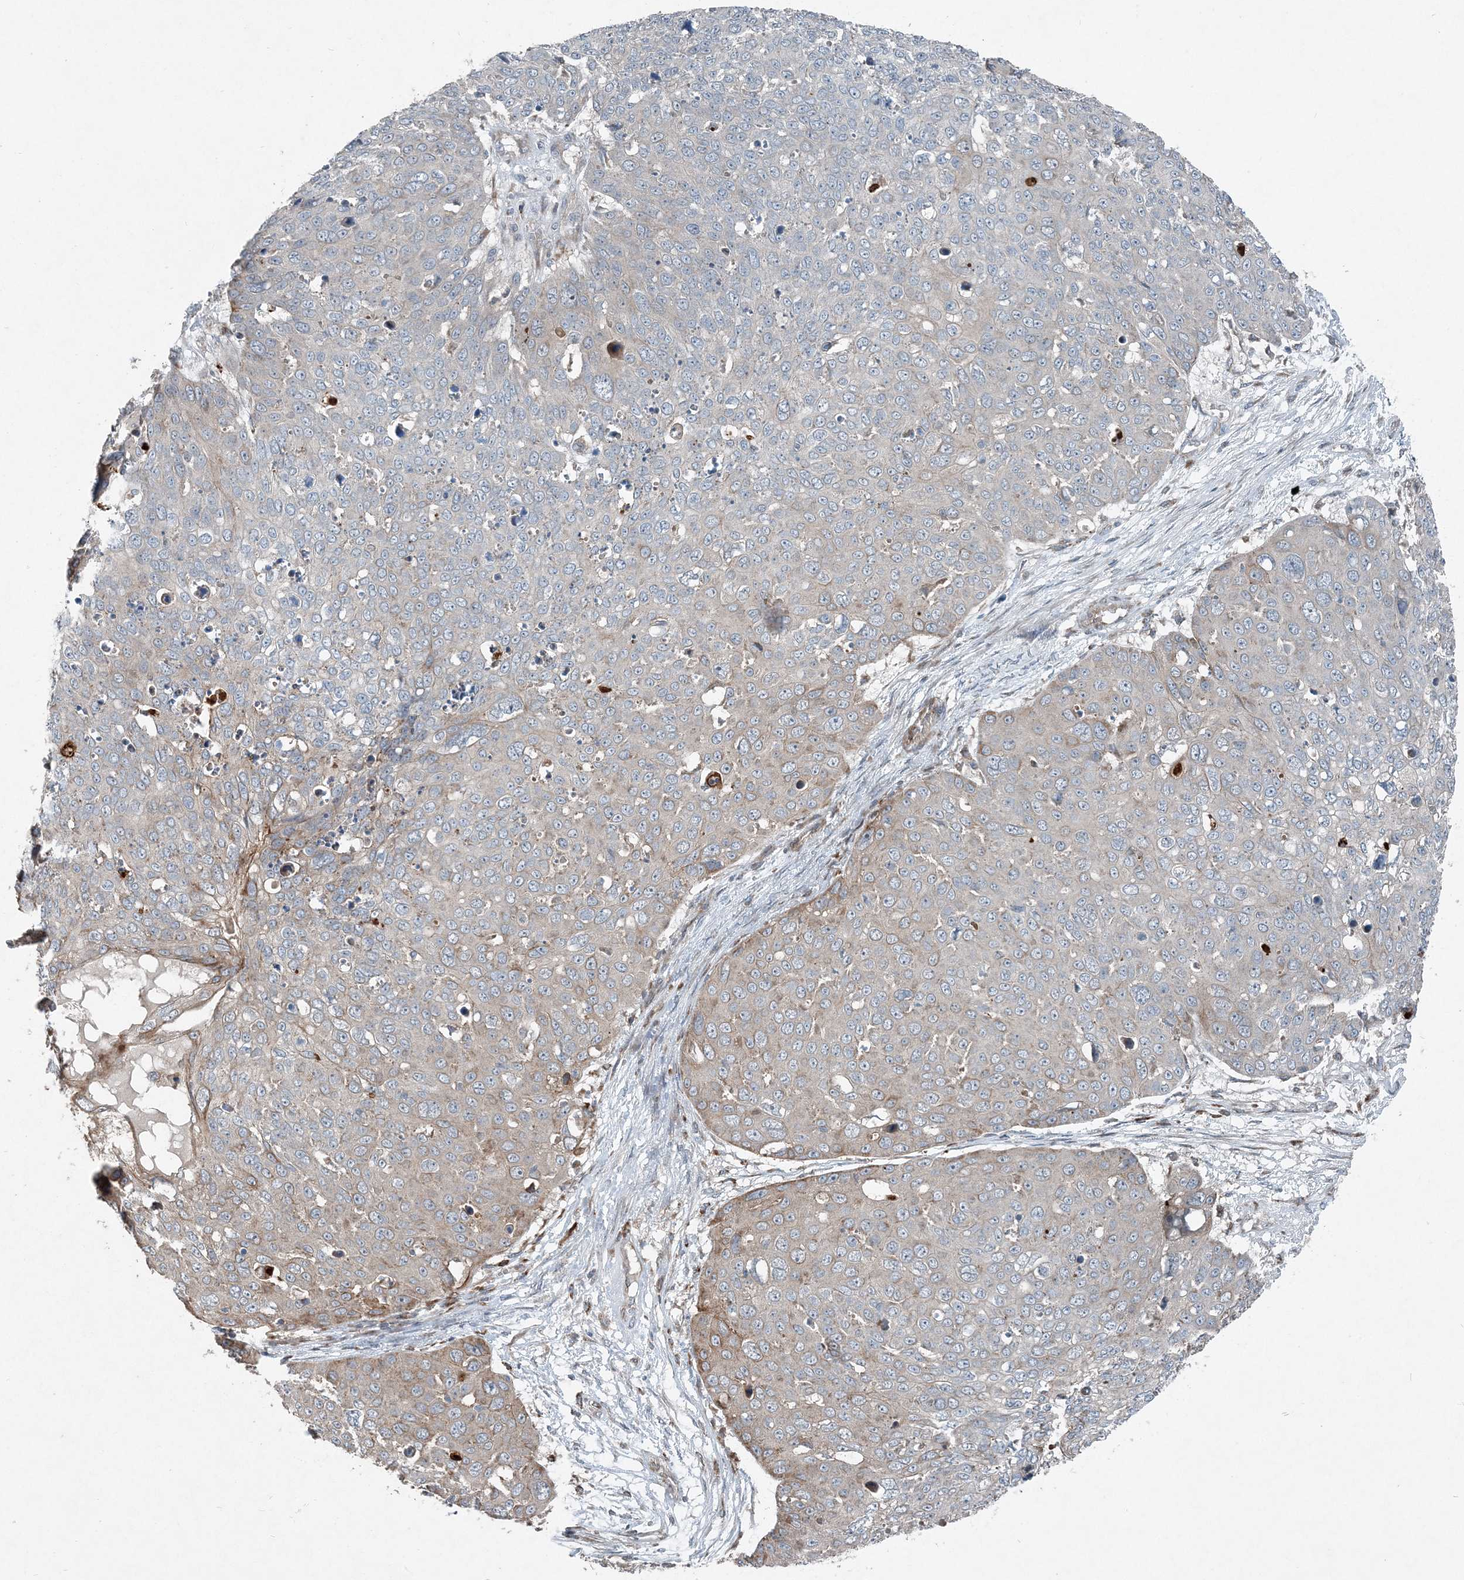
{"staining": {"intensity": "moderate", "quantity": "<25%", "location": "cytoplasmic/membranous"}, "tissue": "skin cancer", "cell_type": "Tumor cells", "image_type": "cancer", "snomed": [{"axis": "morphology", "description": "Squamous cell carcinoma, NOS"}, {"axis": "topography", "description": "Skin"}], "caption": "DAB (3,3'-diaminobenzidine) immunohistochemical staining of skin squamous cell carcinoma reveals moderate cytoplasmic/membranous protein positivity in about <25% of tumor cells.", "gene": "INTU", "patient": {"sex": "male", "age": 71}}